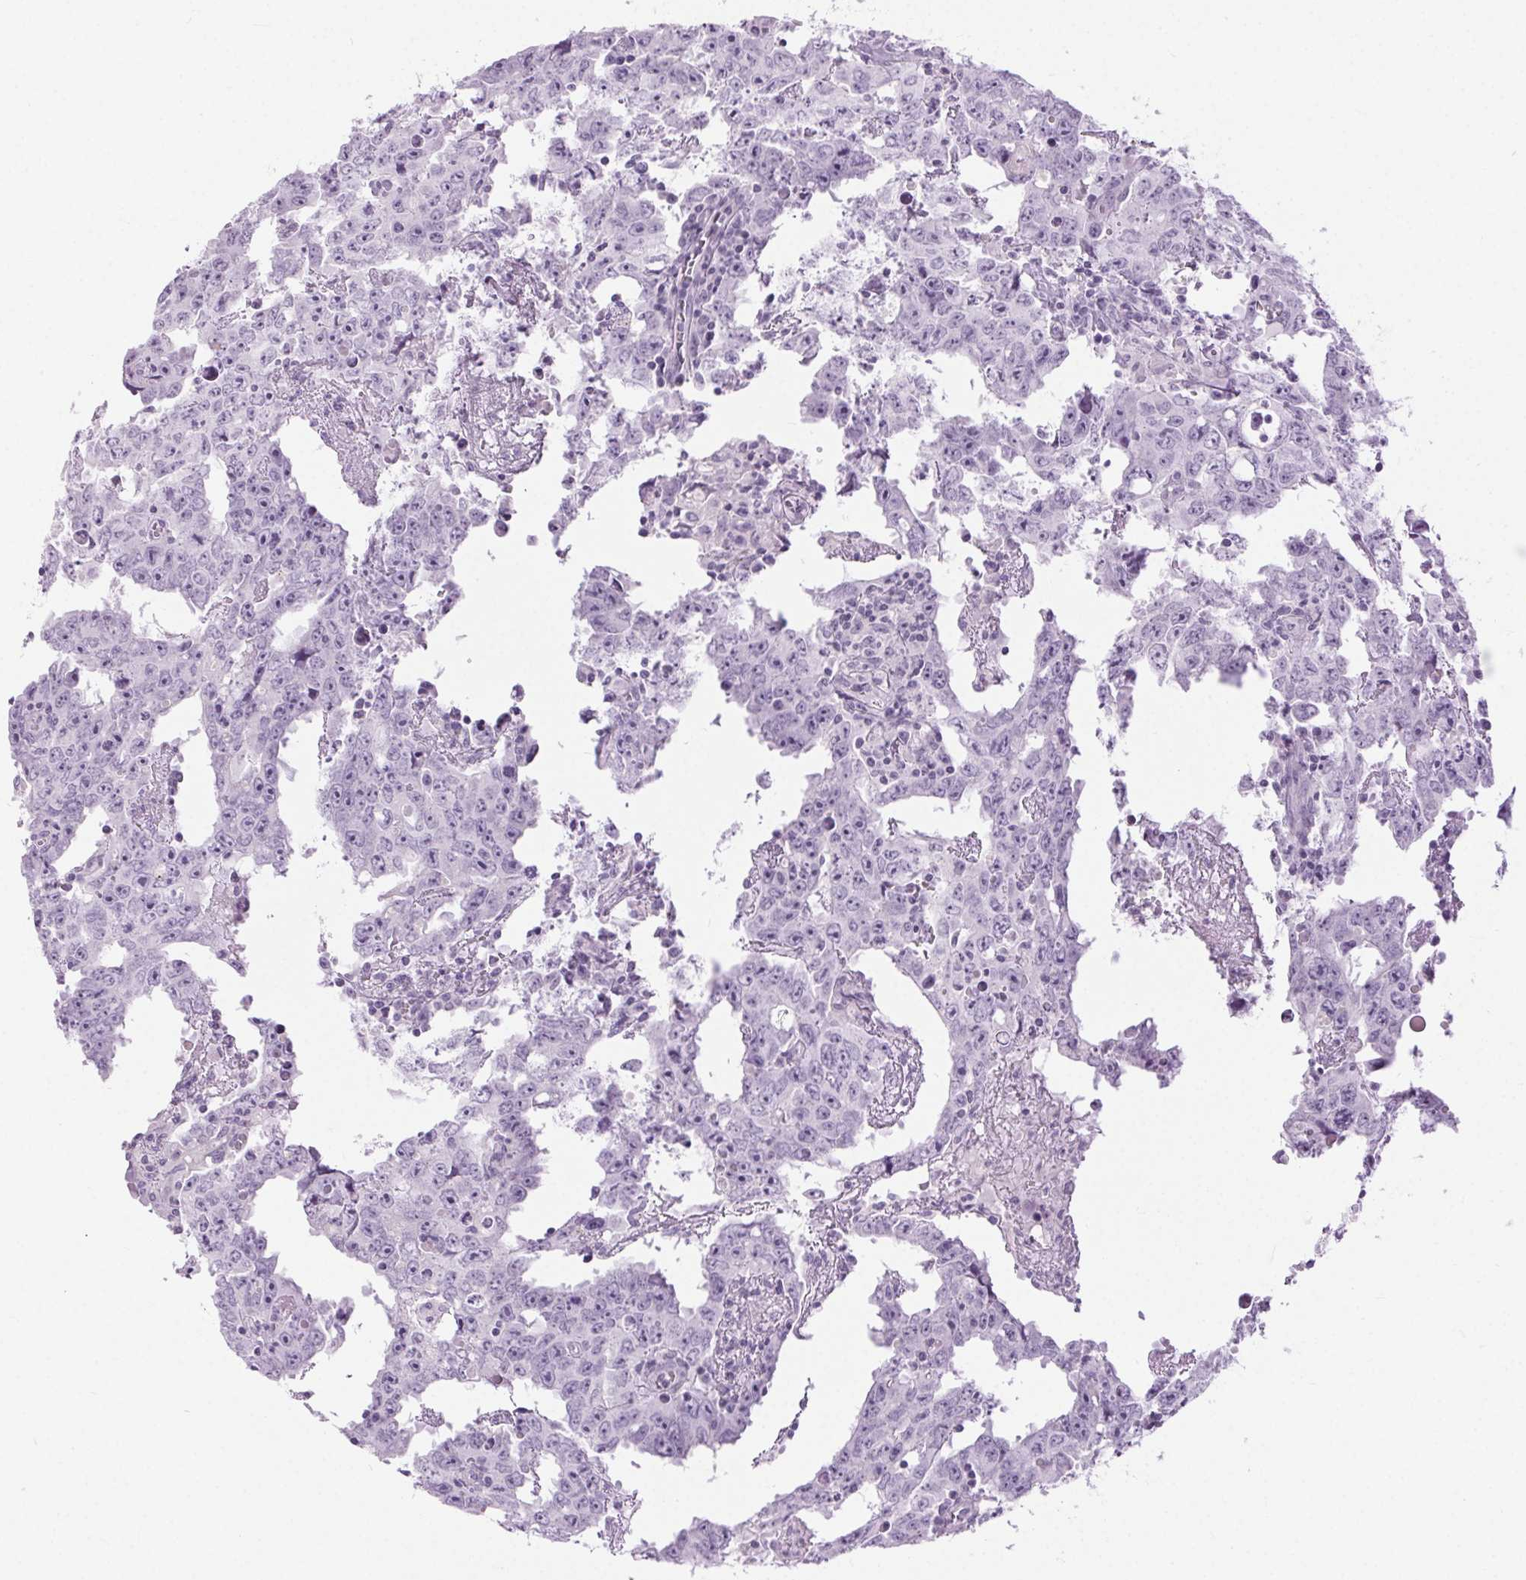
{"staining": {"intensity": "negative", "quantity": "none", "location": "none"}, "tissue": "testis cancer", "cell_type": "Tumor cells", "image_type": "cancer", "snomed": [{"axis": "morphology", "description": "Carcinoma, Embryonal, NOS"}, {"axis": "topography", "description": "Testis"}], "caption": "The micrograph shows no significant staining in tumor cells of testis cancer (embryonal carcinoma). (IHC, brightfield microscopy, high magnification).", "gene": "BEND2", "patient": {"sex": "male", "age": 22}}